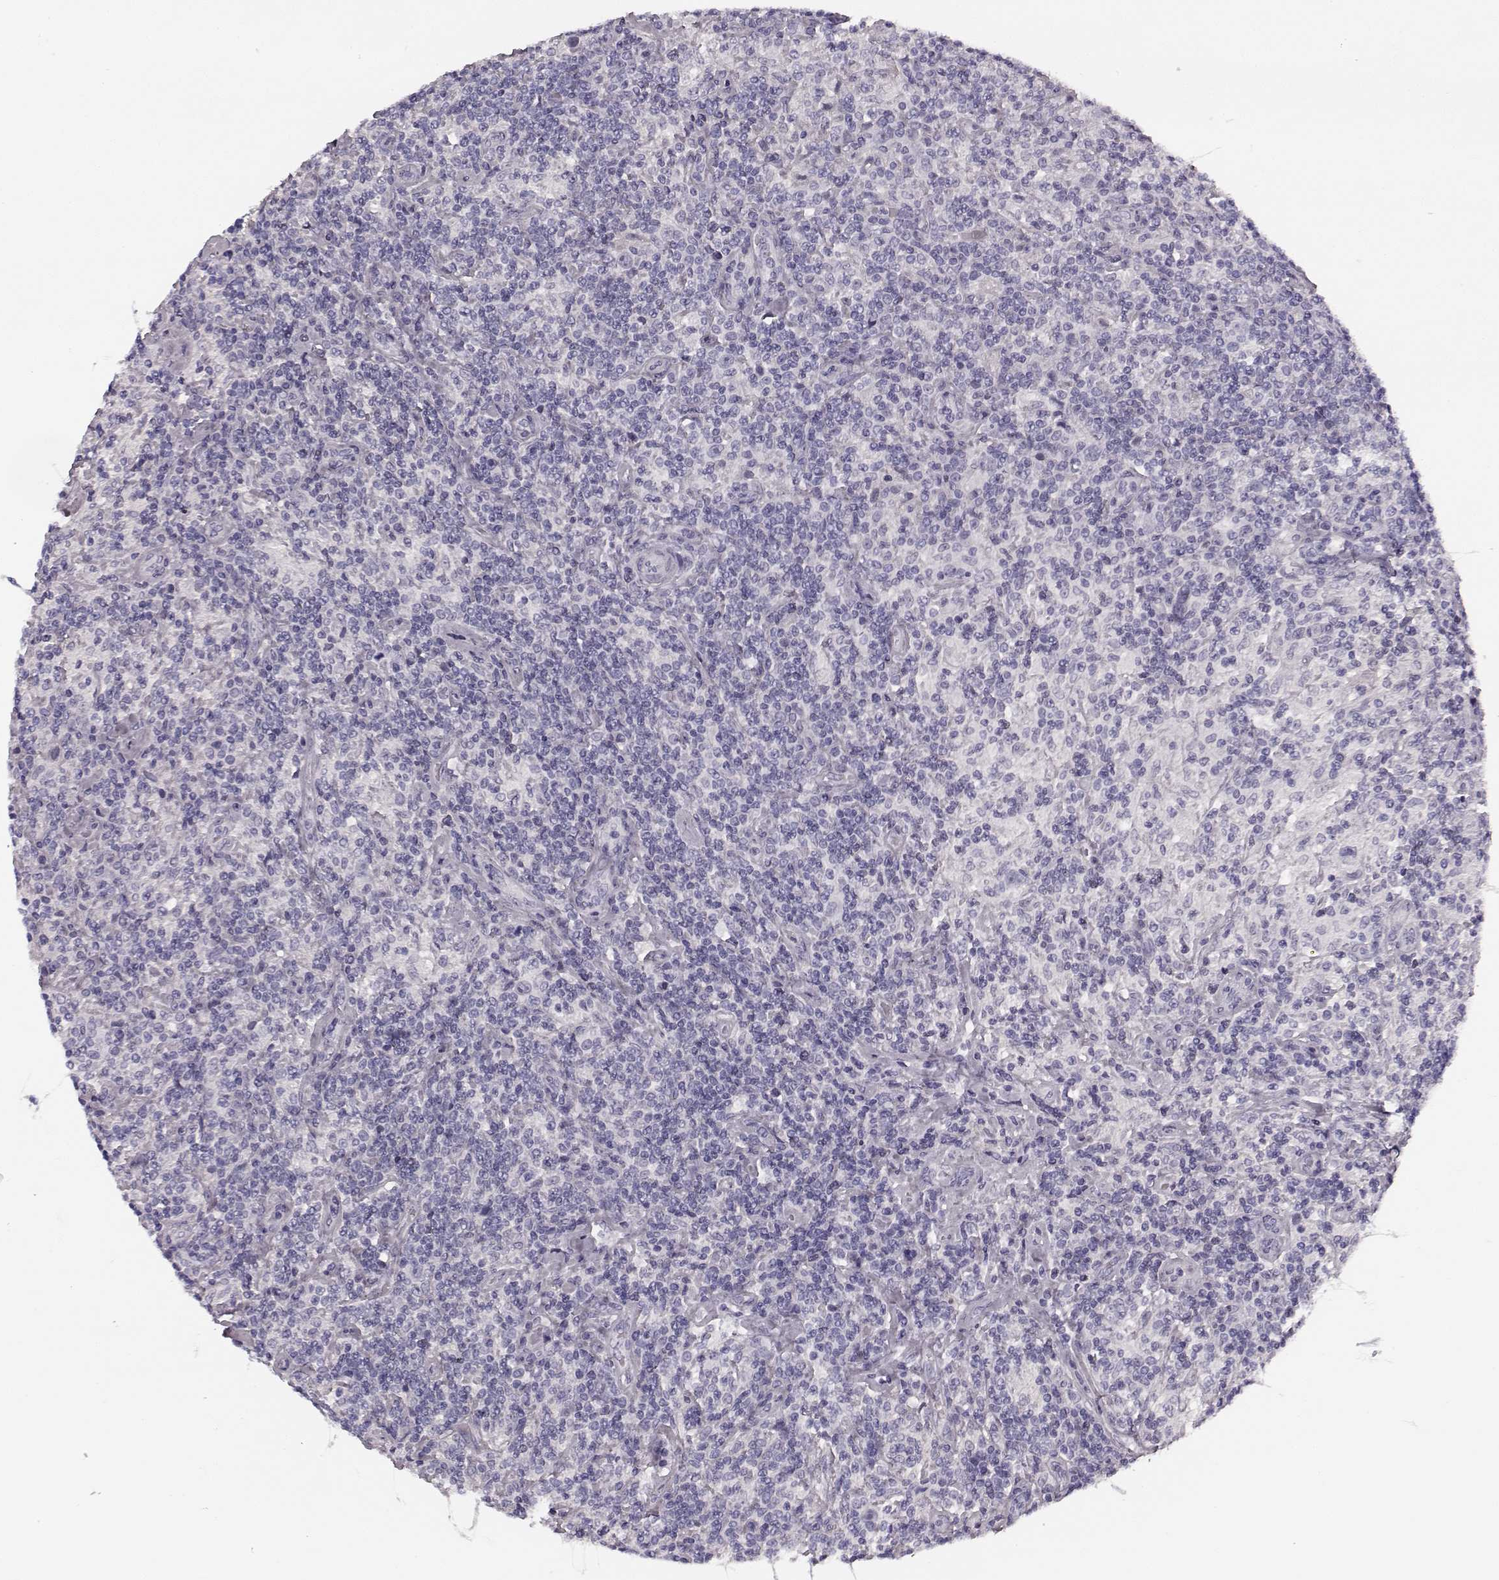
{"staining": {"intensity": "negative", "quantity": "none", "location": "none"}, "tissue": "lymphoma", "cell_type": "Tumor cells", "image_type": "cancer", "snomed": [{"axis": "morphology", "description": "Hodgkin's disease, NOS"}, {"axis": "topography", "description": "Lymph node"}], "caption": "A high-resolution image shows immunohistochemistry (IHC) staining of lymphoma, which displays no significant staining in tumor cells.", "gene": "TMPRSS15", "patient": {"sex": "male", "age": 70}}